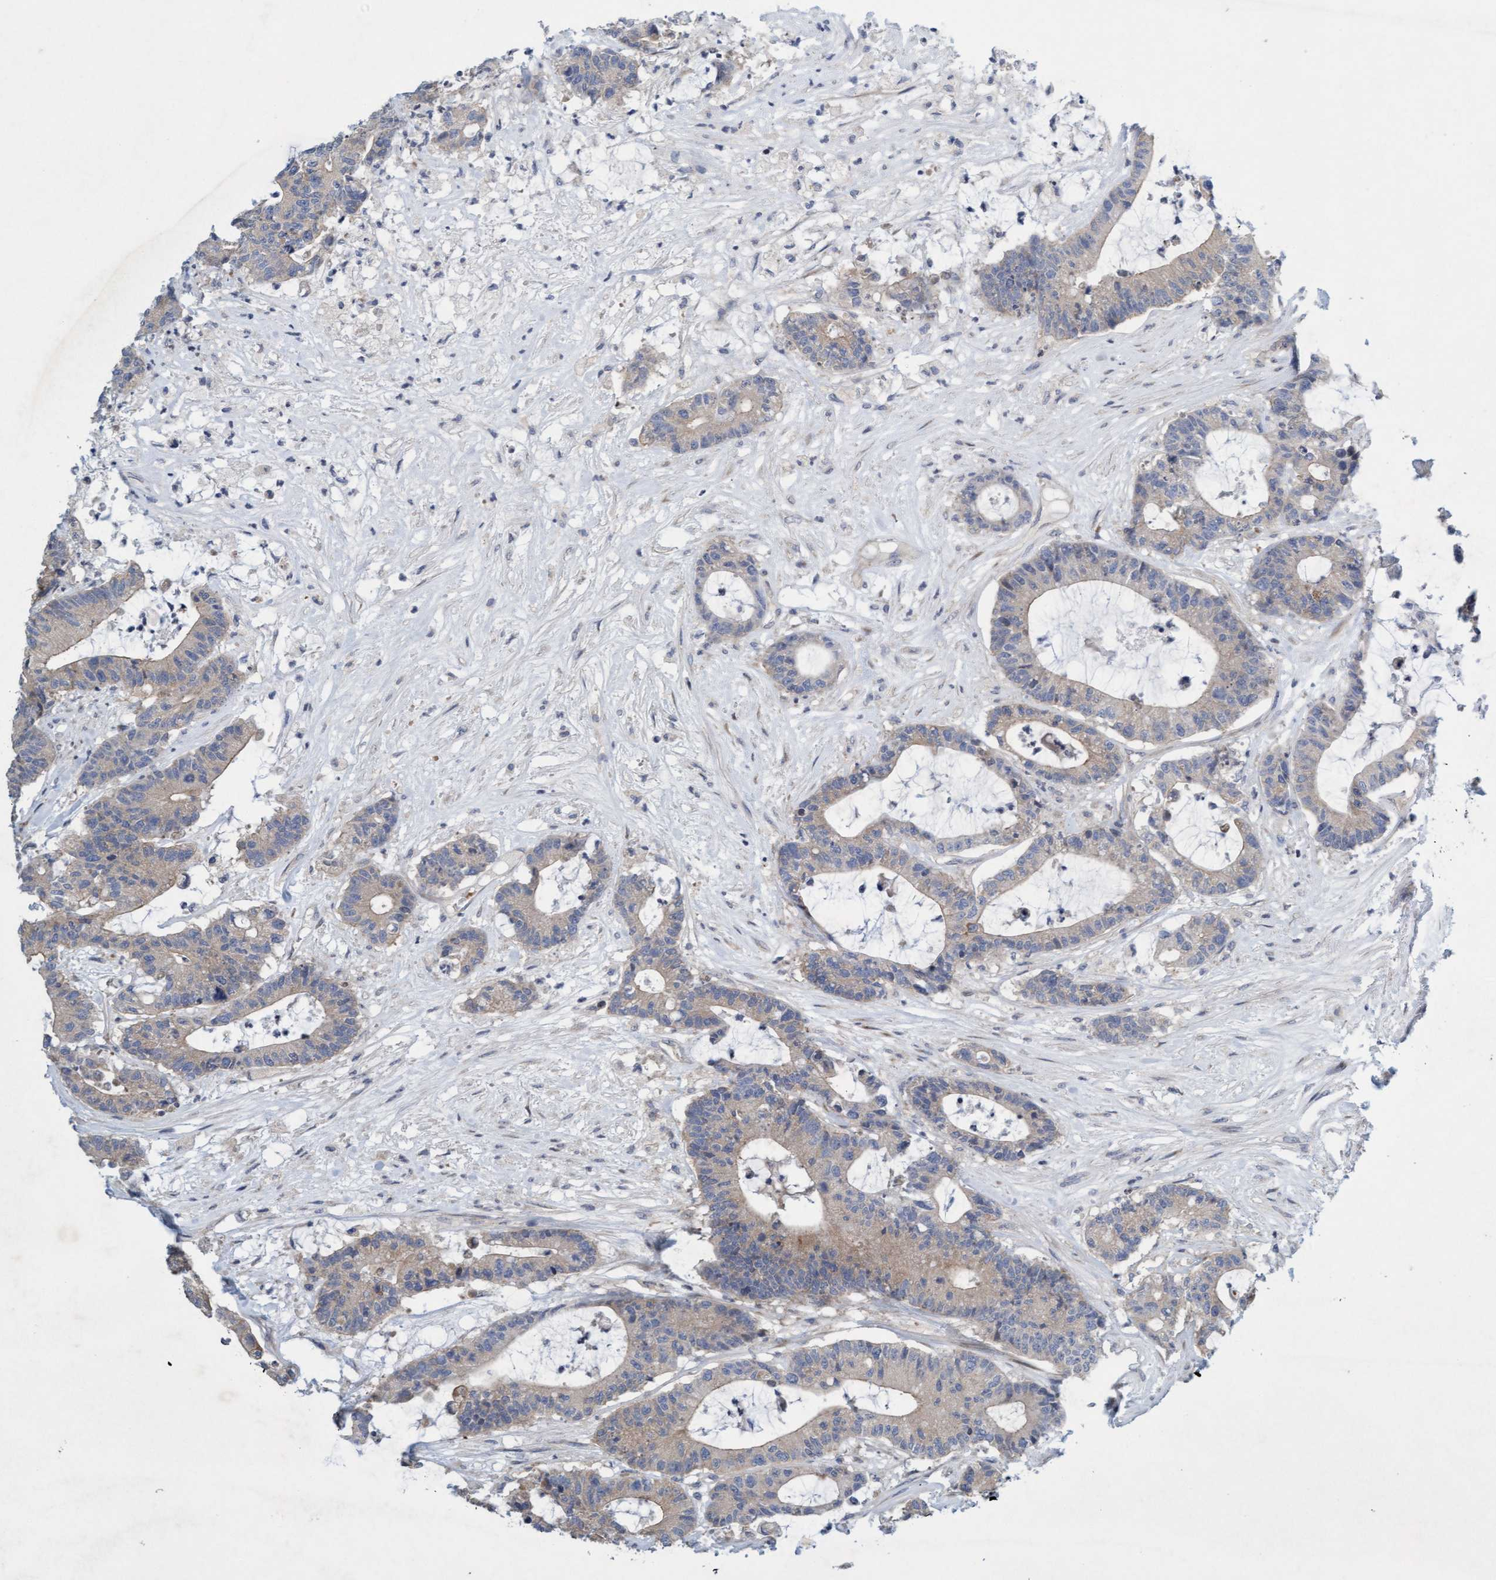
{"staining": {"intensity": "weak", "quantity": "25%-75%", "location": "cytoplasmic/membranous"}, "tissue": "colorectal cancer", "cell_type": "Tumor cells", "image_type": "cancer", "snomed": [{"axis": "morphology", "description": "Adenocarcinoma, NOS"}, {"axis": "topography", "description": "Colon"}], "caption": "Human adenocarcinoma (colorectal) stained with a protein marker demonstrates weak staining in tumor cells.", "gene": "DDHD2", "patient": {"sex": "female", "age": 84}}